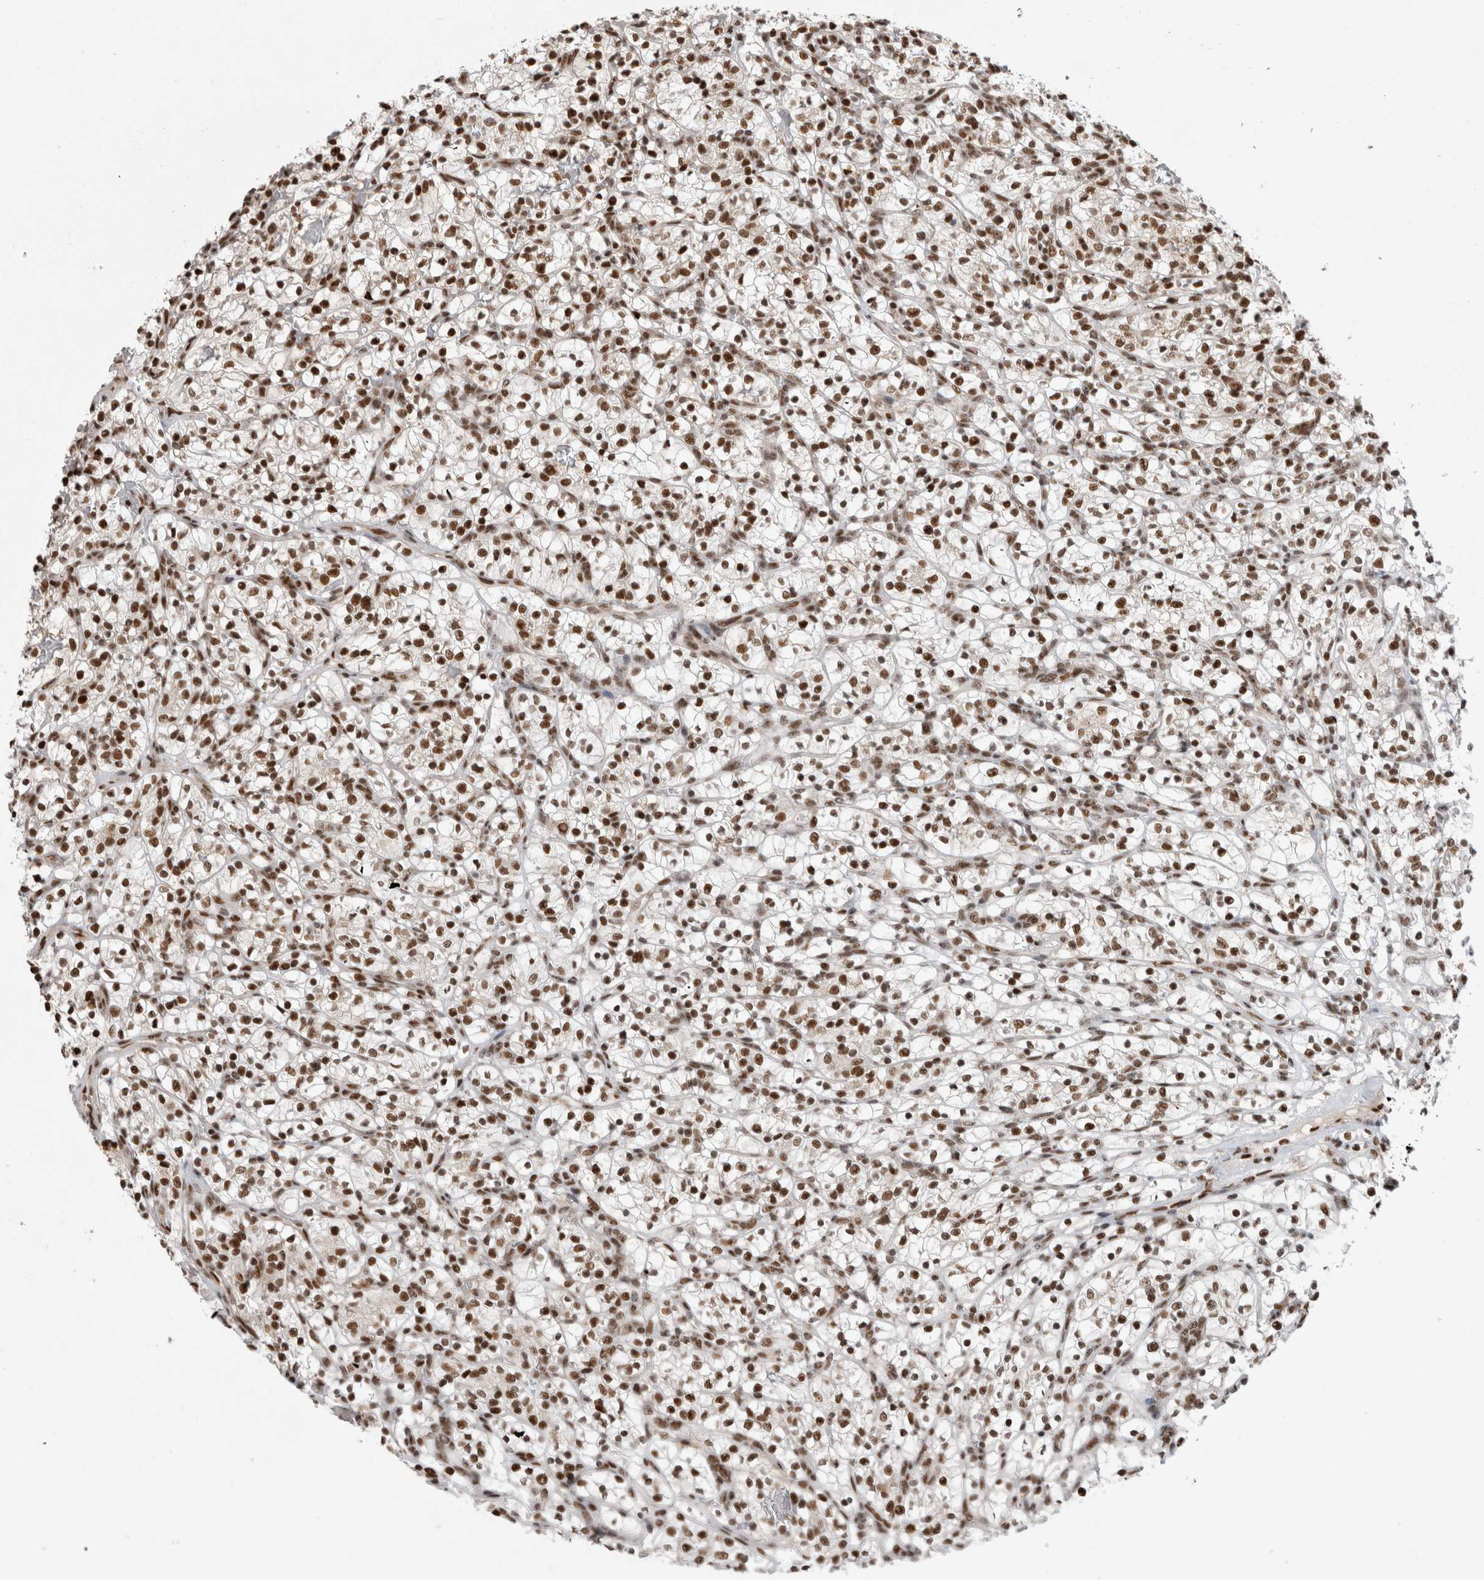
{"staining": {"intensity": "strong", "quantity": ">75%", "location": "nuclear"}, "tissue": "renal cancer", "cell_type": "Tumor cells", "image_type": "cancer", "snomed": [{"axis": "morphology", "description": "Adenocarcinoma, NOS"}, {"axis": "topography", "description": "Kidney"}], "caption": "The micrograph shows a brown stain indicating the presence of a protein in the nuclear of tumor cells in renal cancer.", "gene": "EYA2", "patient": {"sex": "female", "age": 57}}